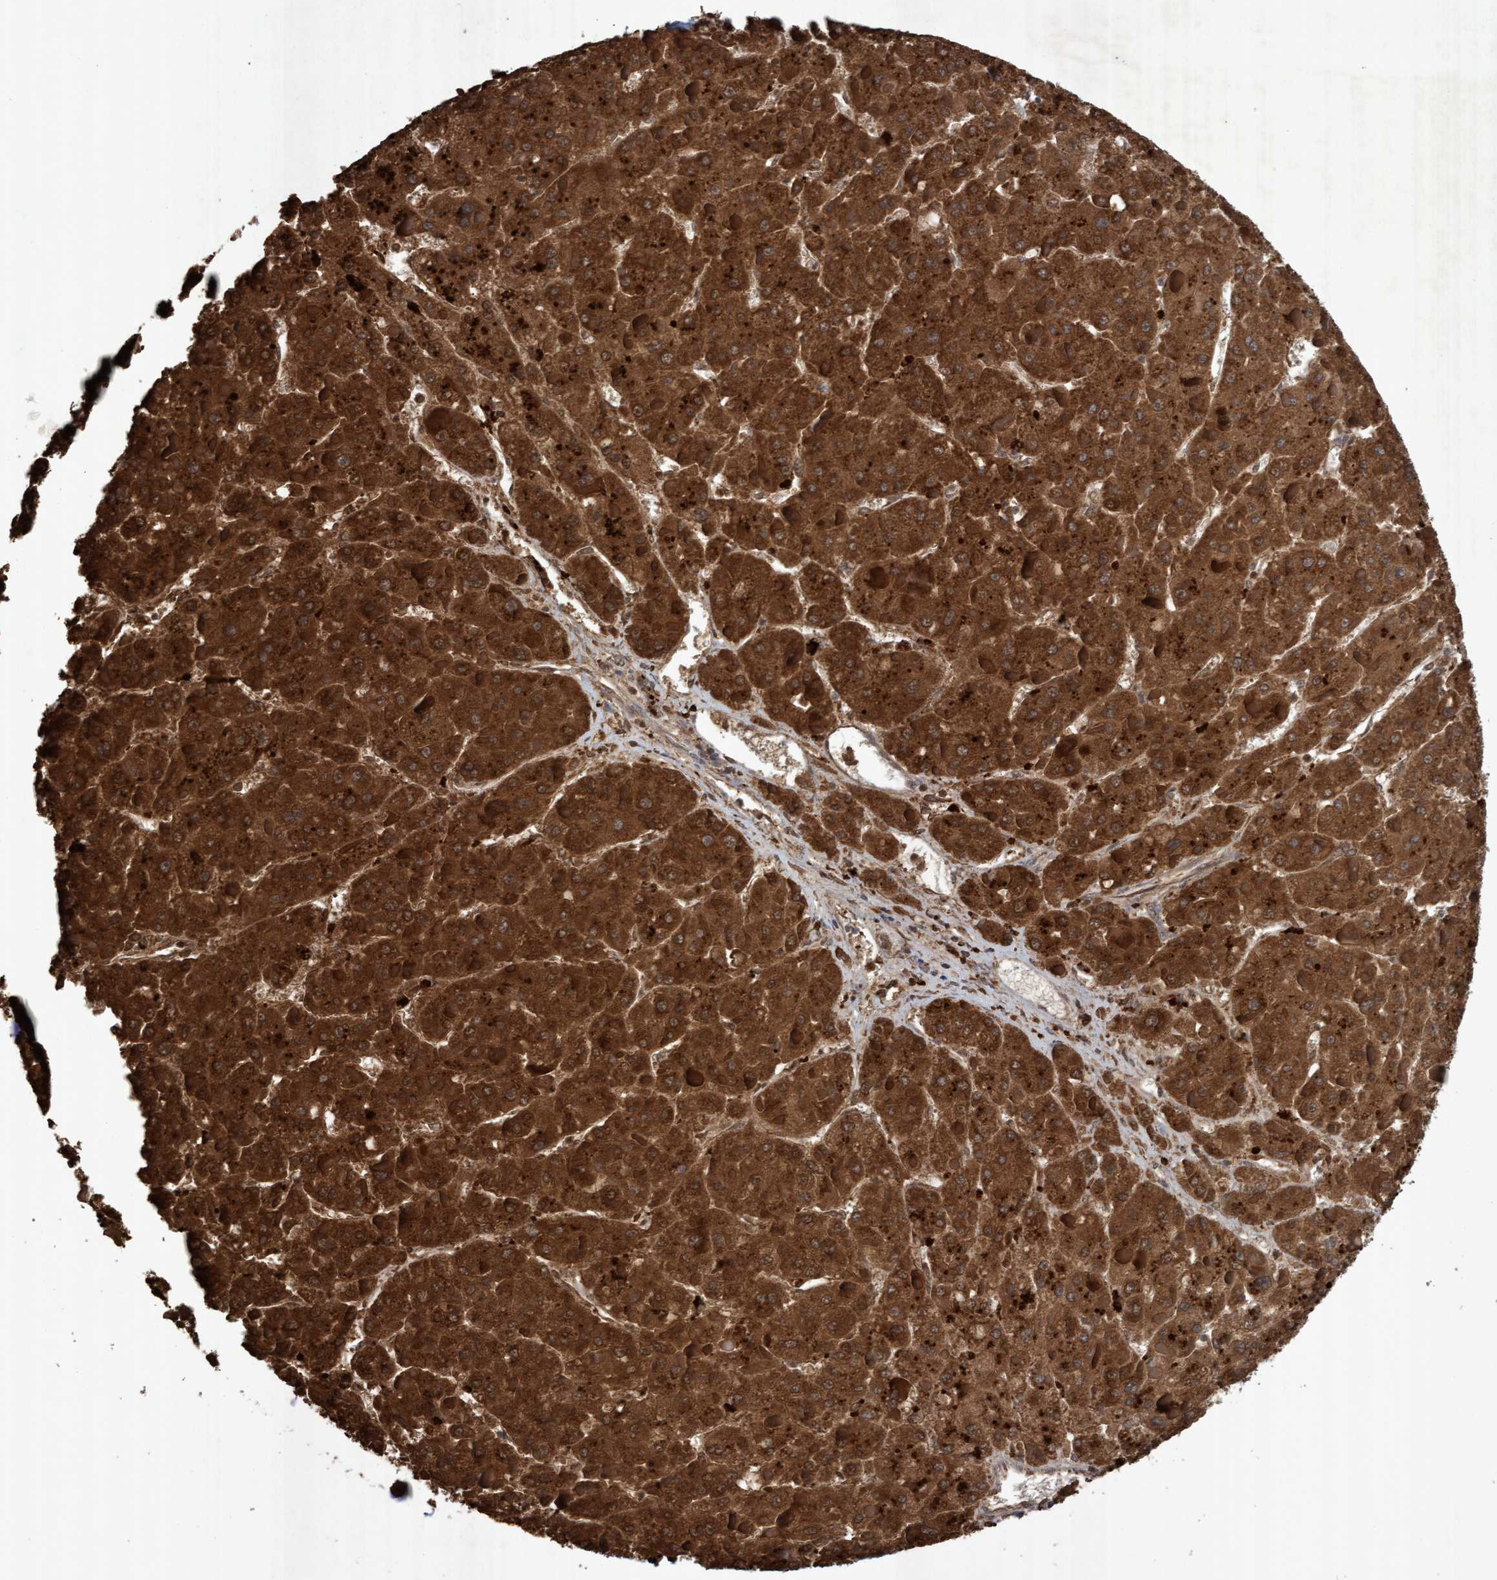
{"staining": {"intensity": "strong", "quantity": ">75%", "location": "cytoplasmic/membranous"}, "tissue": "liver cancer", "cell_type": "Tumor cells", "image_type": "cancer", "snomed": [{"axis": "morphology", "description": "Carcinoma, Hepatocellular, NOS"}, {"axis": "topography", "description": "Liver"}], "caption": "DAB immunohistochemical staining of human liver hepatocellular carcinoma displays strong cytoplasmic/membranous protein positivity in about >75% of tumor cells. (DAB (3,3'-diaminobenzidine) = brown stain, brightfield microscopy at high magnification).", "gene": "ATPAF2", "patient": {"sex": "female", "age": 73}}